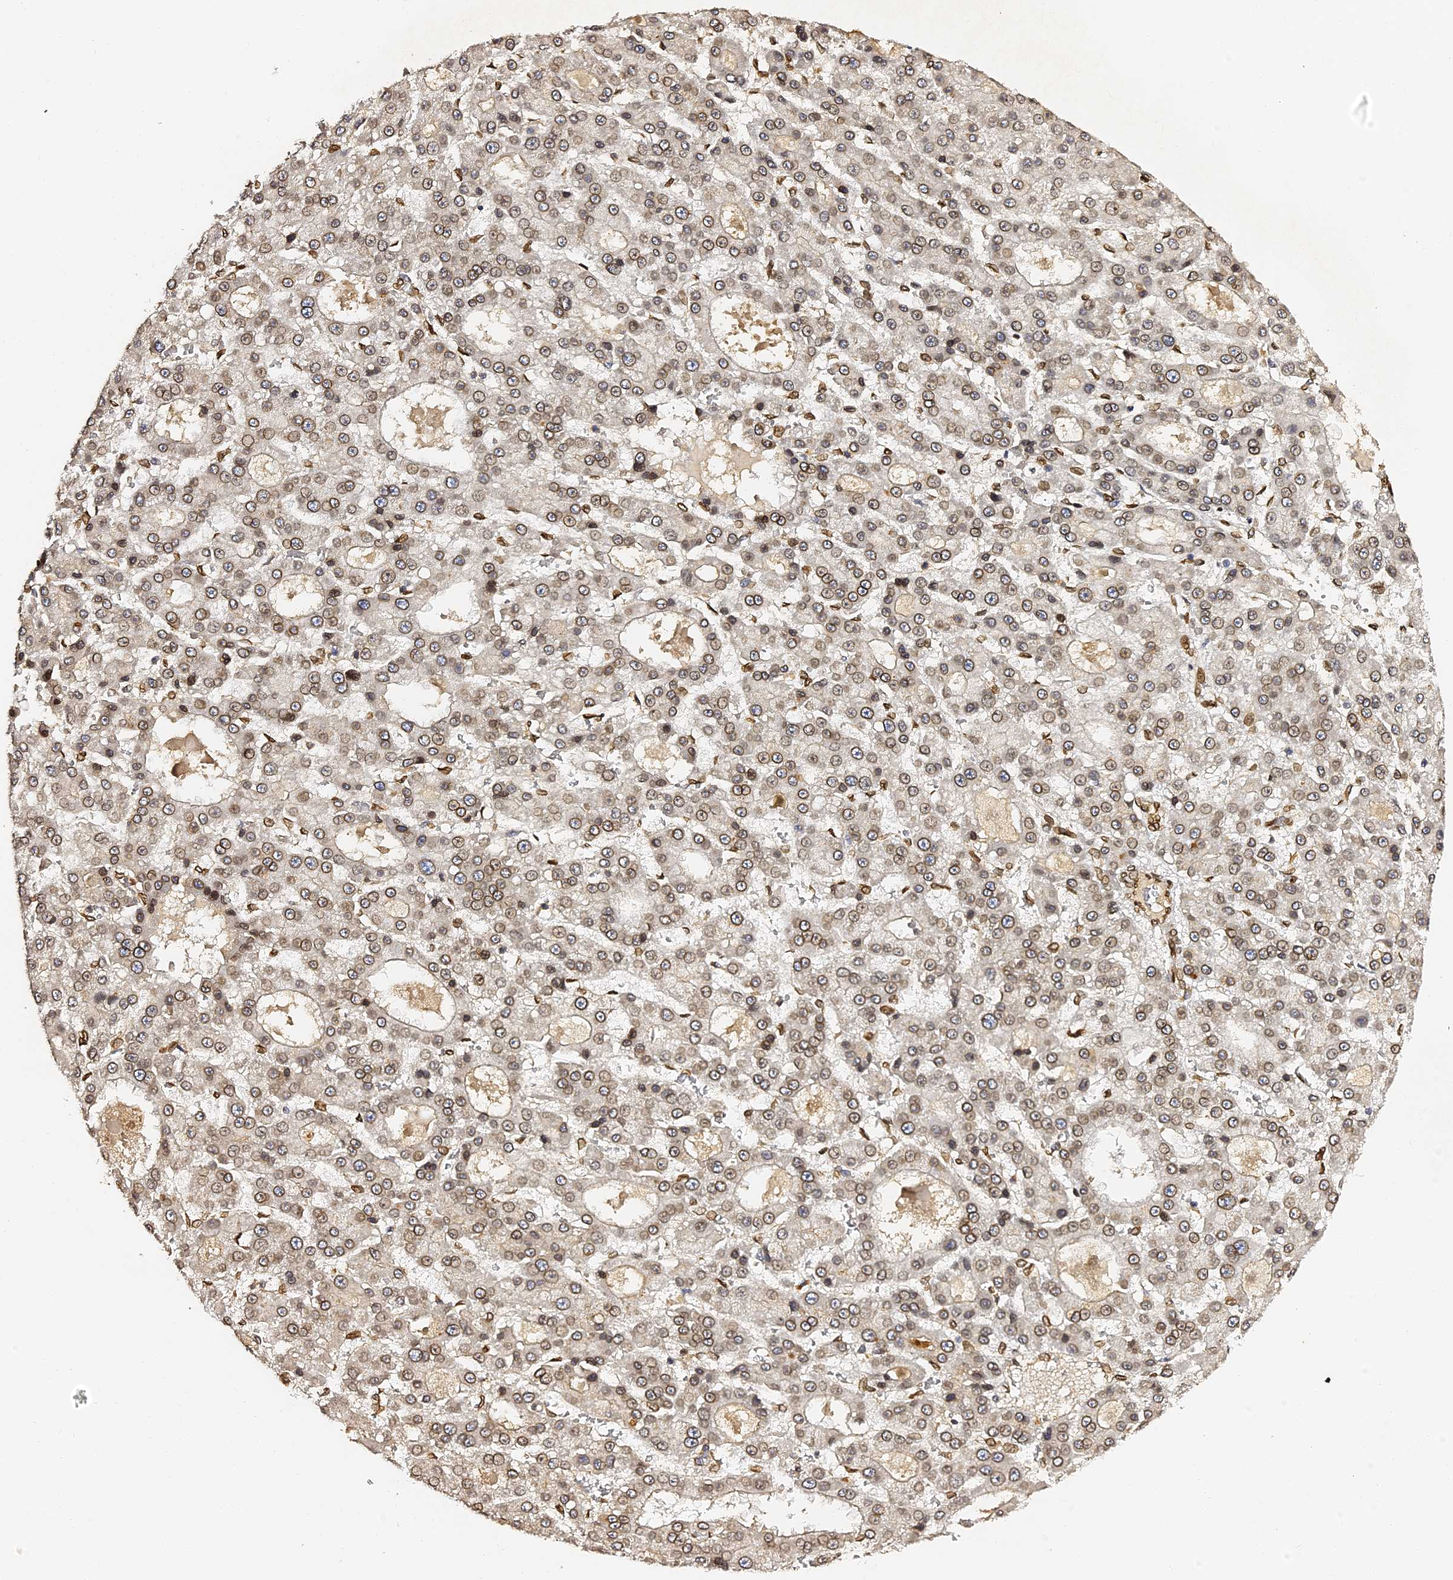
{"staining": {"intensity": "strong", "quantity": ">75%", "location": "cytoplasmic/membranous,nuclear"}, "tissue": "liver cancer", "cell_type": "Tumor cells", "image_type": "cancer", "snomed": [{"axis": "morphology", "description": "Carcinoma, Hepatocellular, NOS"}, {"axis": "topography", "description": "Liver"}], "caption": "There is high levels of strong cytoplasmic/membranous and nuclear expression in tumor cells of hepatocellular carcinoma (liver), as demonstrated by immunohistochemical staining (brown color).", "gene": "ANAPC5", "patient": {"sex": "male", "age": 70}}